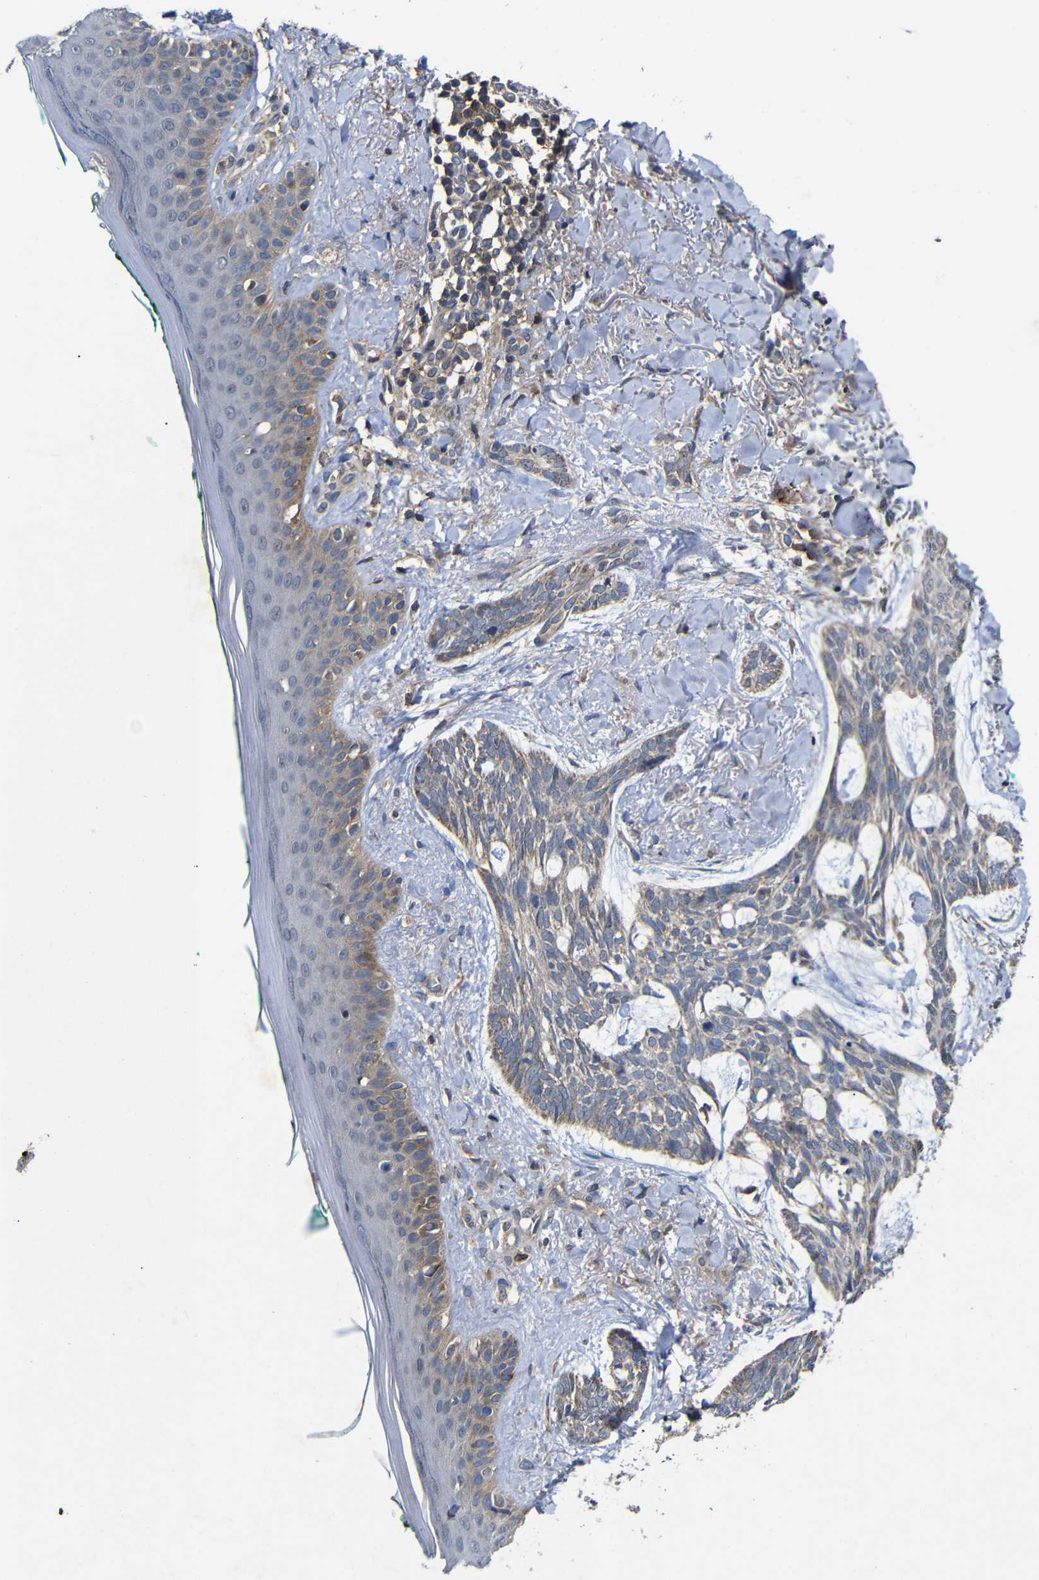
{"staining": {"intensity": "weak", "quantity": ">75%", "location": "cytoplasmic/membranous"}, "tissue": "skin cancer", "cell_type": "Tumor cells", "image_type": "cancer", "snomed": [{"axis": "morphology", "description": "Basal cell carcinoma"}, {"axis": "topography", "description": "Skin"}], "caption": "The immunohistochemical stain highlights weak cytoplasmic/membranous expression in tumor cells of skin cancer tissue. (DAB = brown stain, brightfield microscopy at high magnification).", "gene": "LPAR5", "patient": {"sex": "male", "age": 43}}